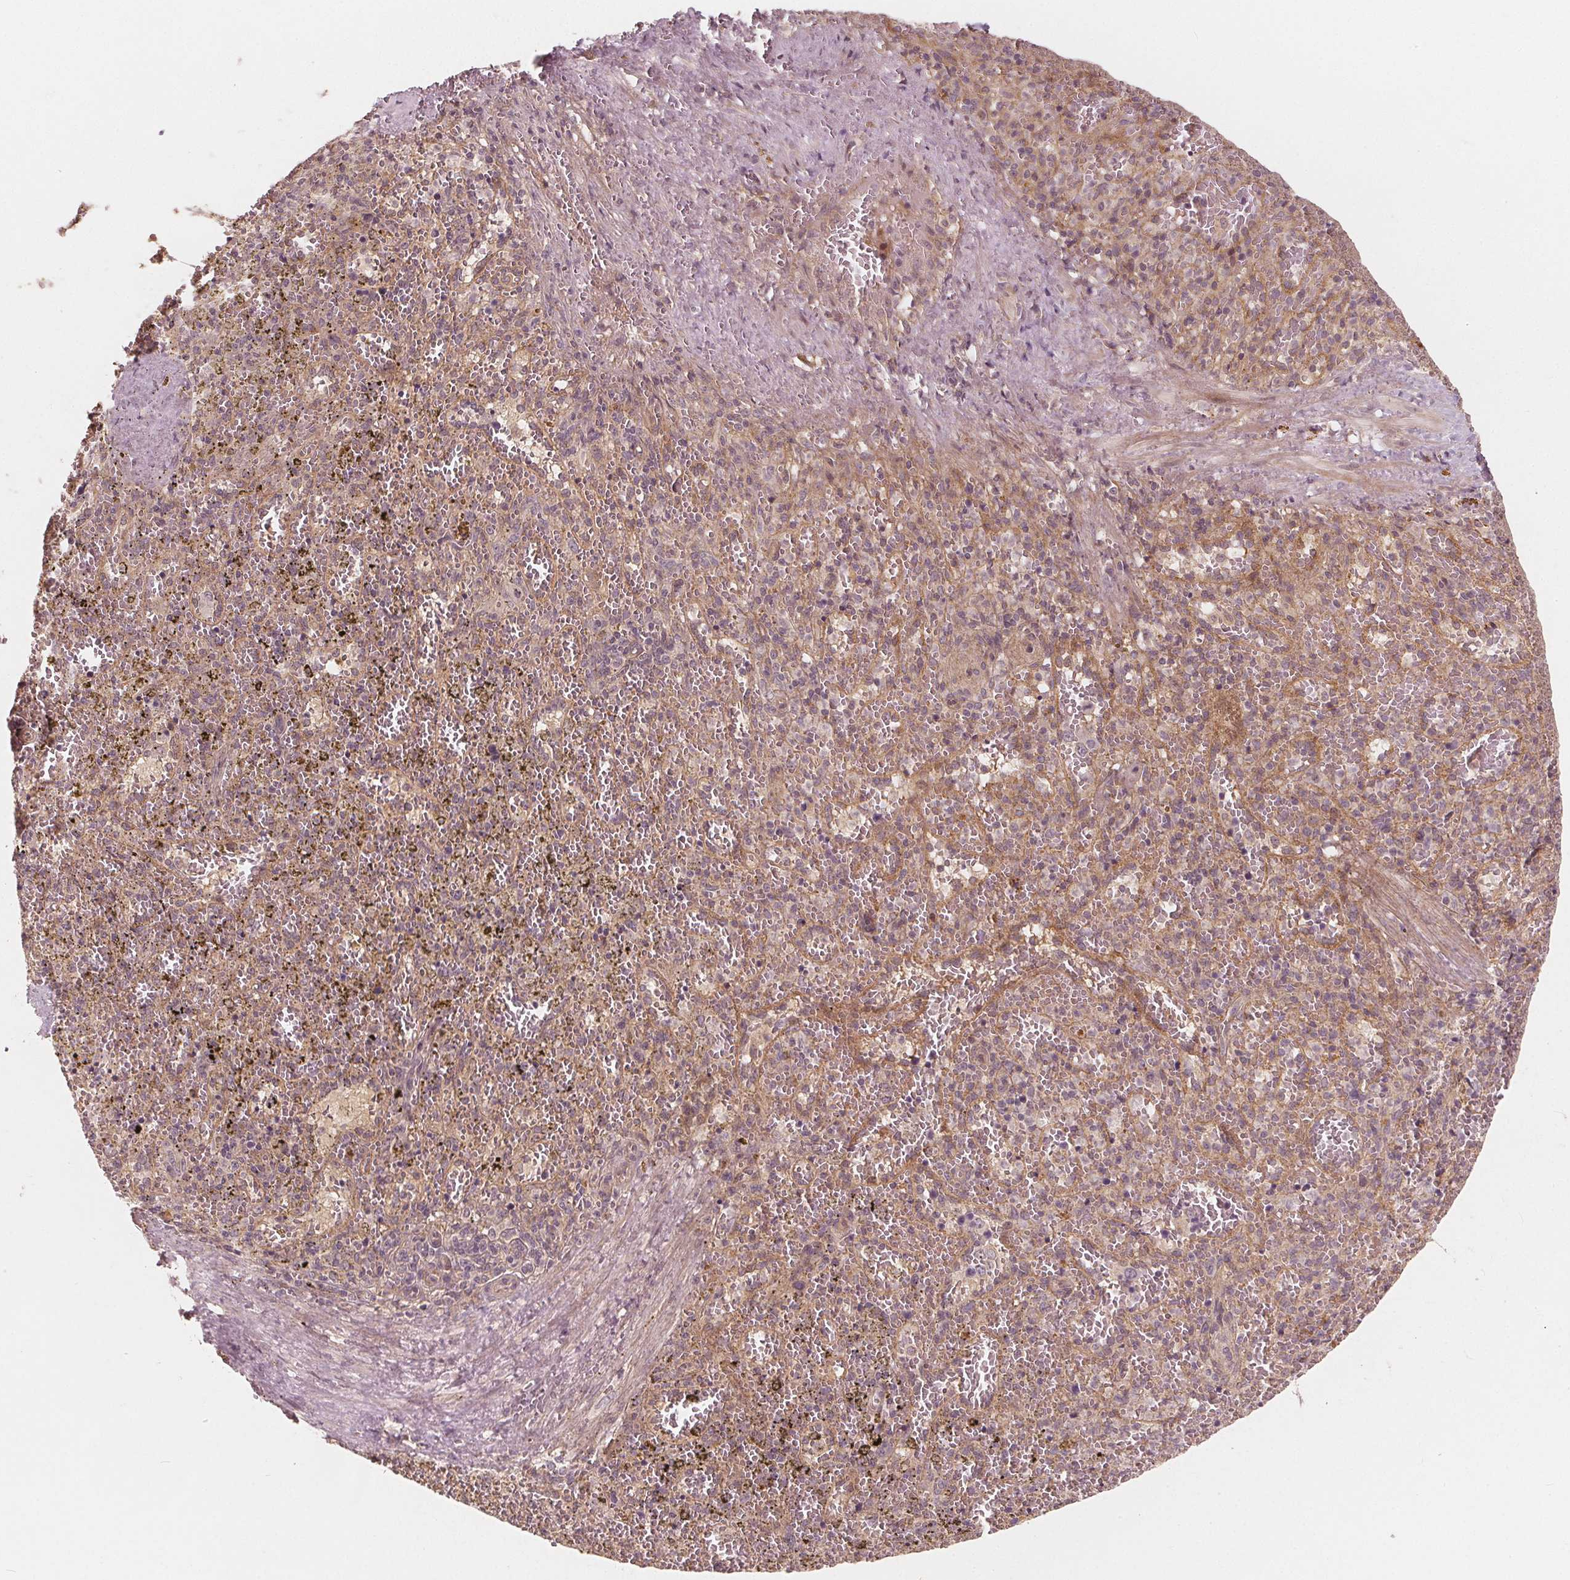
{"staining": {"intensity": "negative", "quantity": "none", "location": "none"}, "tissue": "spleen", "cell_type": "Cells in red pulp", "image_type": "normal", "snomed": [{"axis": "morphology", "description": "Normal tissue, NOS"}, {"axis": "topography", "description": "Spleen"}], "caption": "The micrograph demonstrates no staining of cells in red pulp in normal spleen.", "gene": "SNX12", "patient": {"sex": "female", "age": 50}}